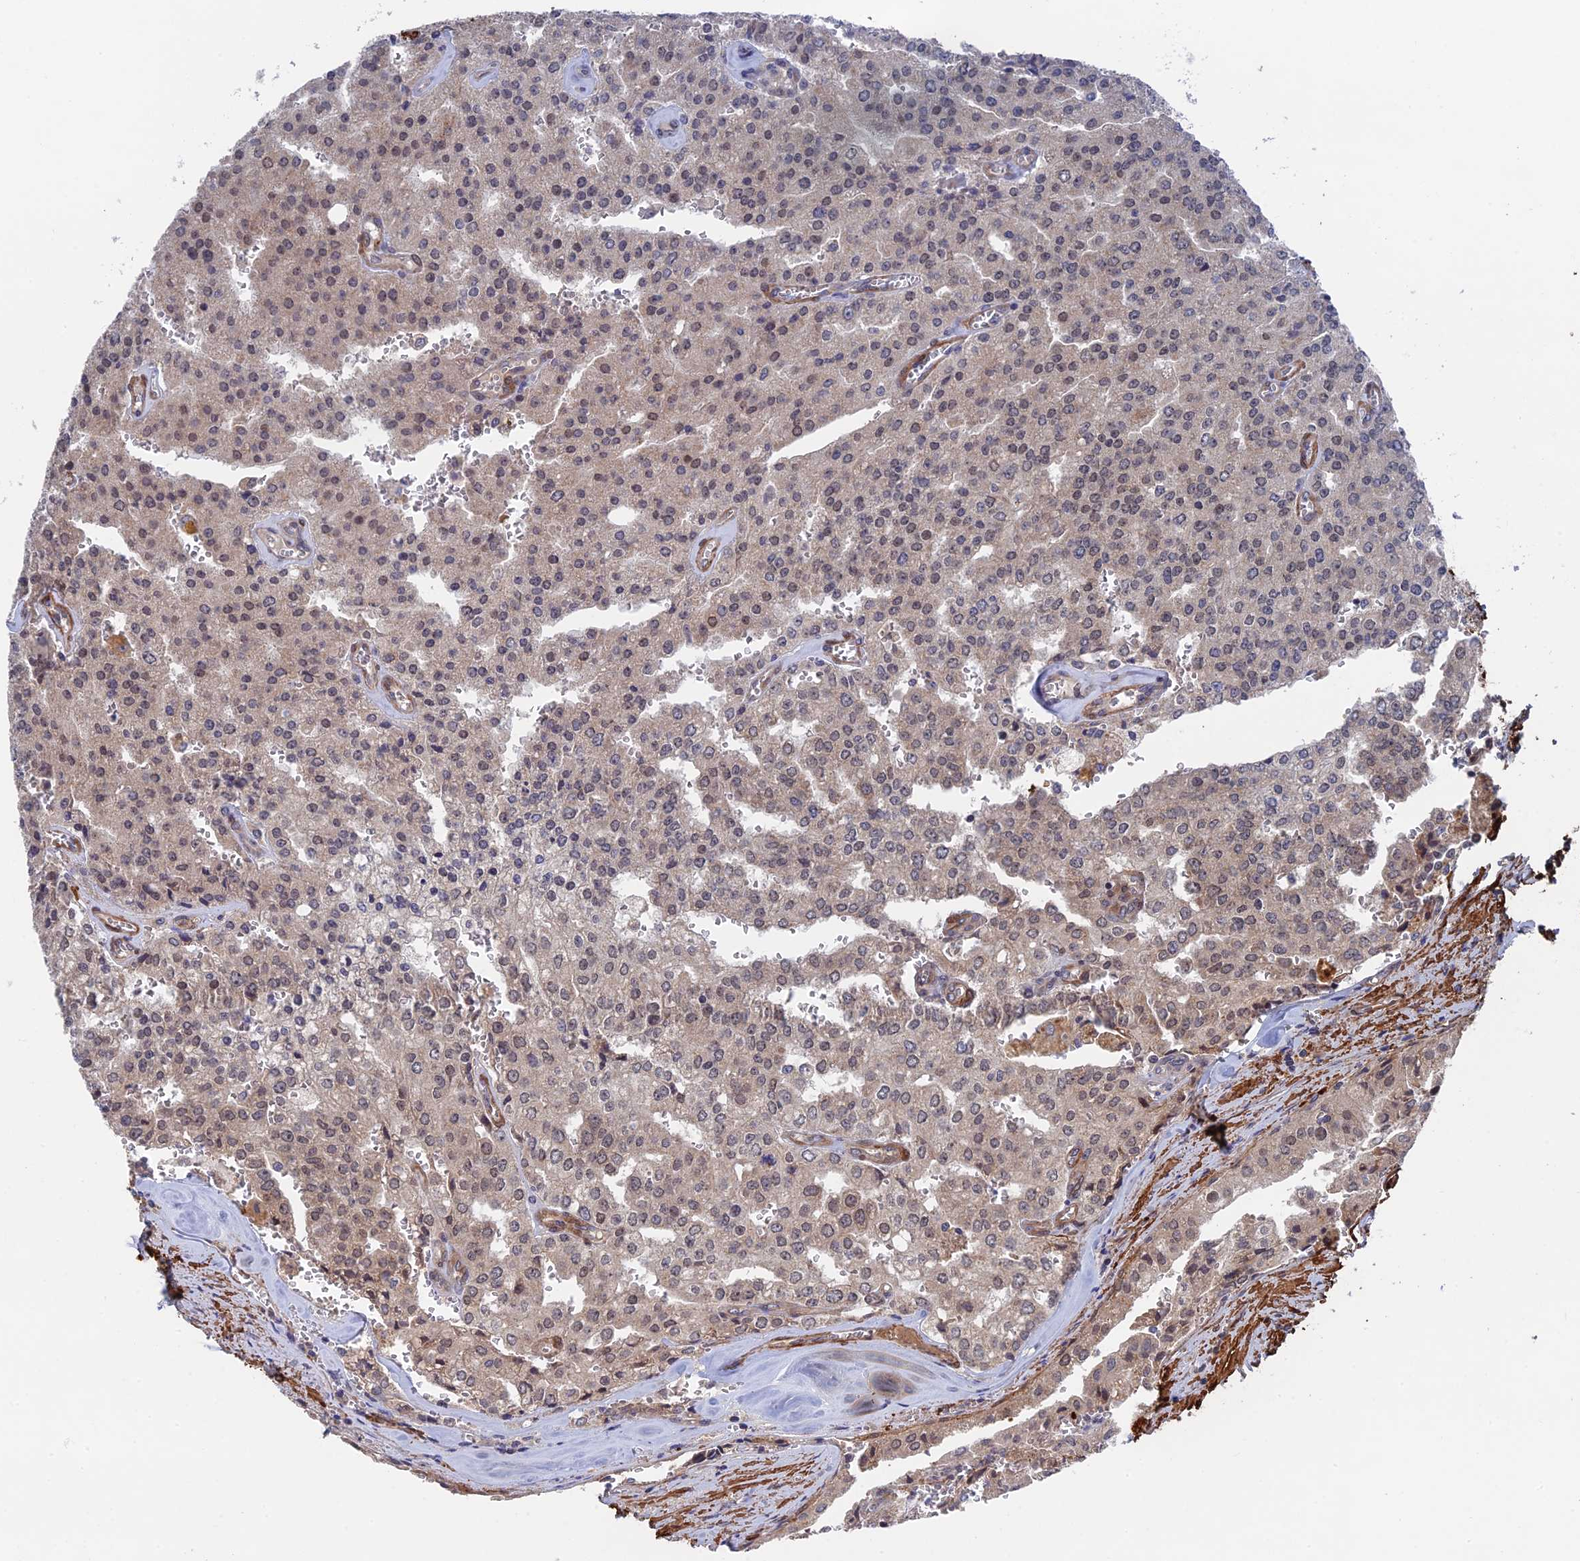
{"staining": {"intensity": "weak", "quantity": "25%-75%", "location": "cytoplasmic/membranous,nuclear"}, "tissue": "prostate cancer", "cell_type": "Tumor cells", "image_type": "cancer", "snomed": [{"axis": "morphology", "description": "Adenocarcinoma, High grade"}, {"axis": "topography", "description": "Prostate"}], "caption": "Prostate cancer (high-grade adenocarcinoma) was stained to show a protein in brown. There is low levels of weak cytoplasmic/membranous and nuclear staining in approximately 25%-75% of tumor cells.", "gene": "ZNF320", "patient": {"sex": "male", "age": 68}}